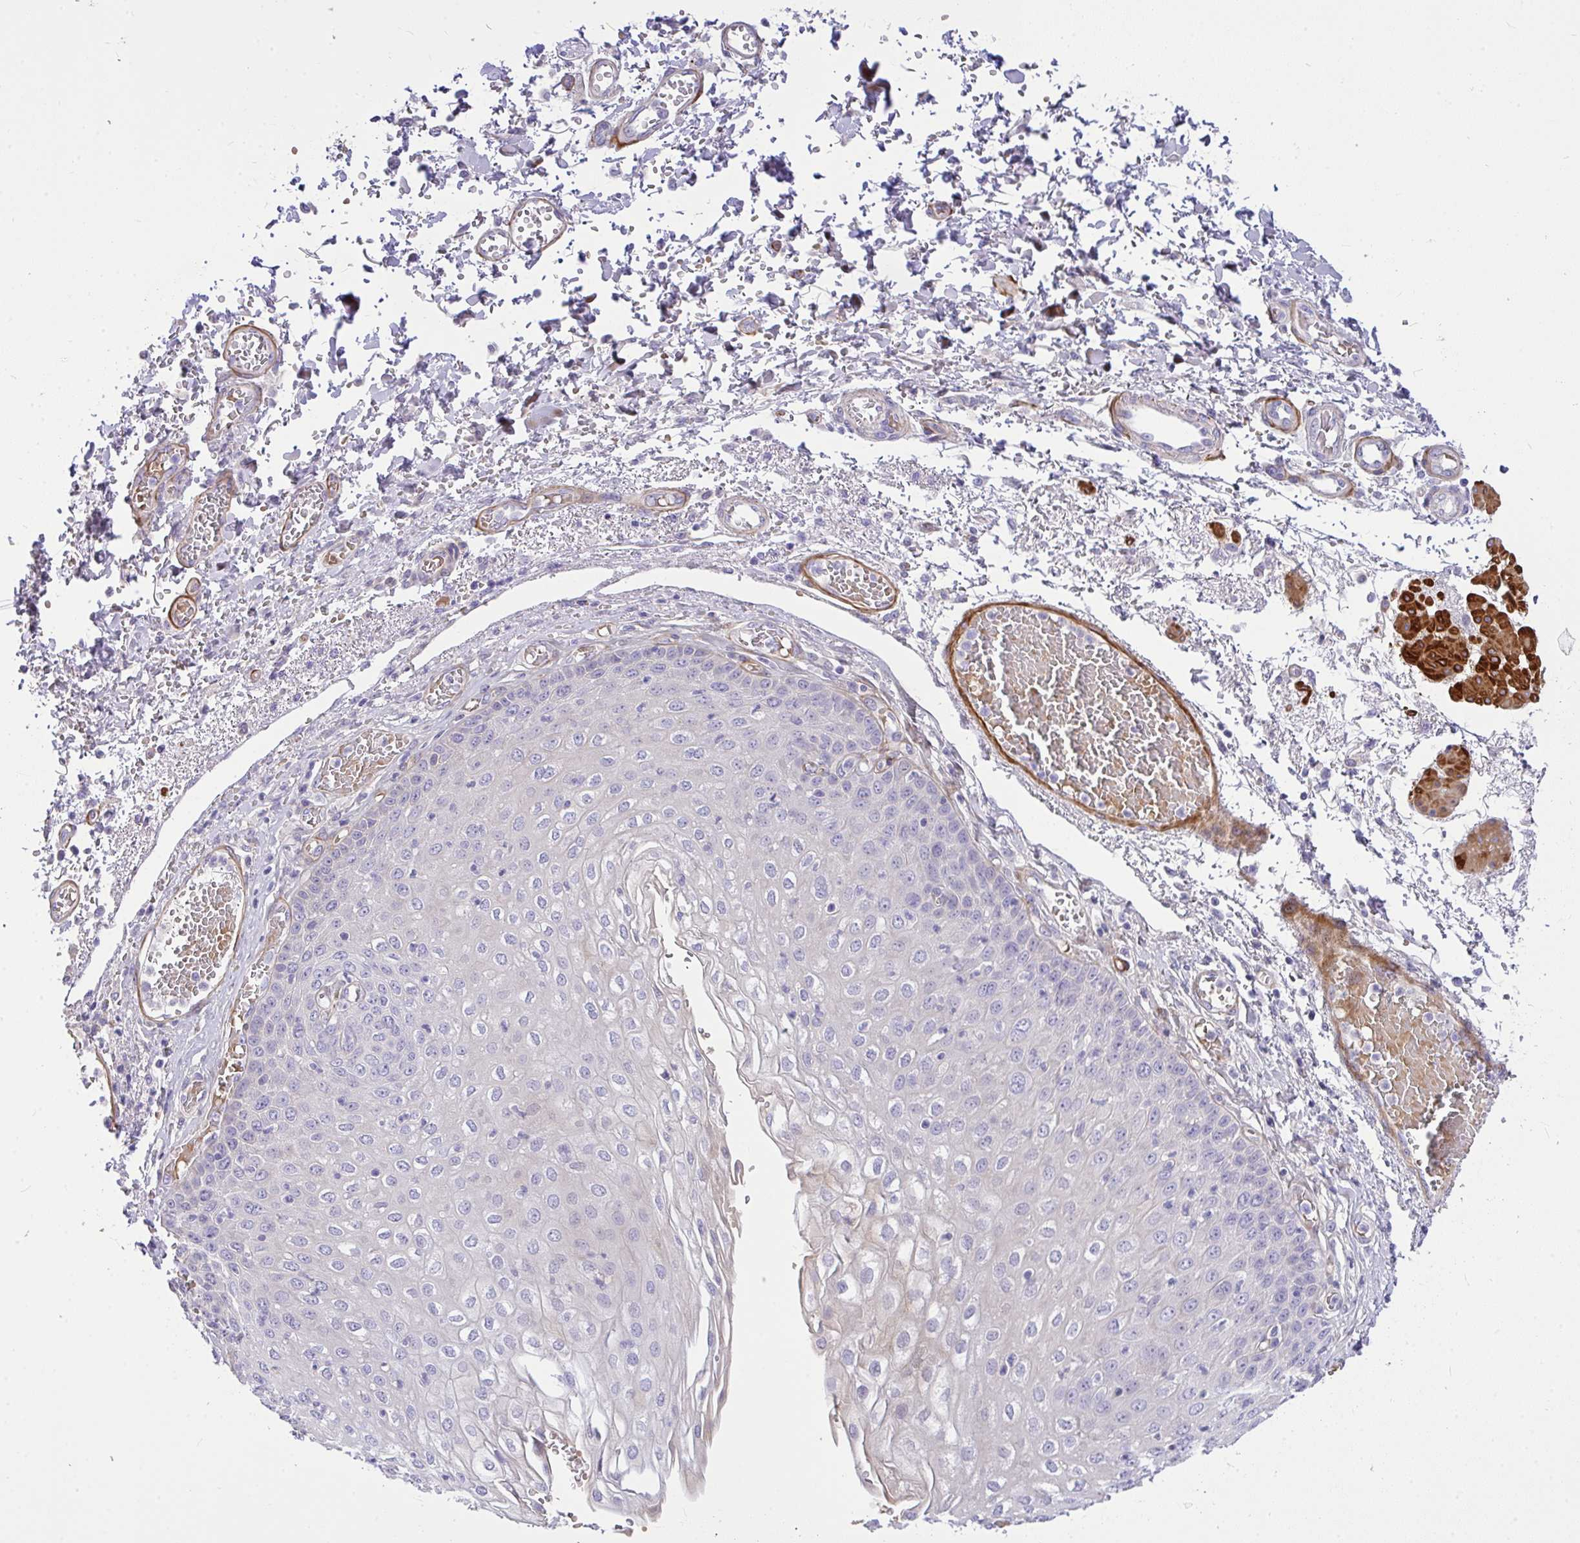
{"staining": {"intensity": "weak", "quantity": "<25%", "location": "cytoplasmic/membranous"}, "tissue": "esophagus", "cell_type": "Squamous epithelial cells", "image_type": "normal", "snomed": [{"axis": "morphology", "description": "Normal tissue, NOS"}, {"axis": "morphology", "description": "Adenocarcinoma, NOS"}, {"axis": "topography", "description": "Esophagus"}], "caption": "Human esophagus stained for a protein using immunohistochemistry reveals no positivity in squamous epithelial cells.", "gene": "MOCS1", "patient": {"sex": "male", "age": 81}}